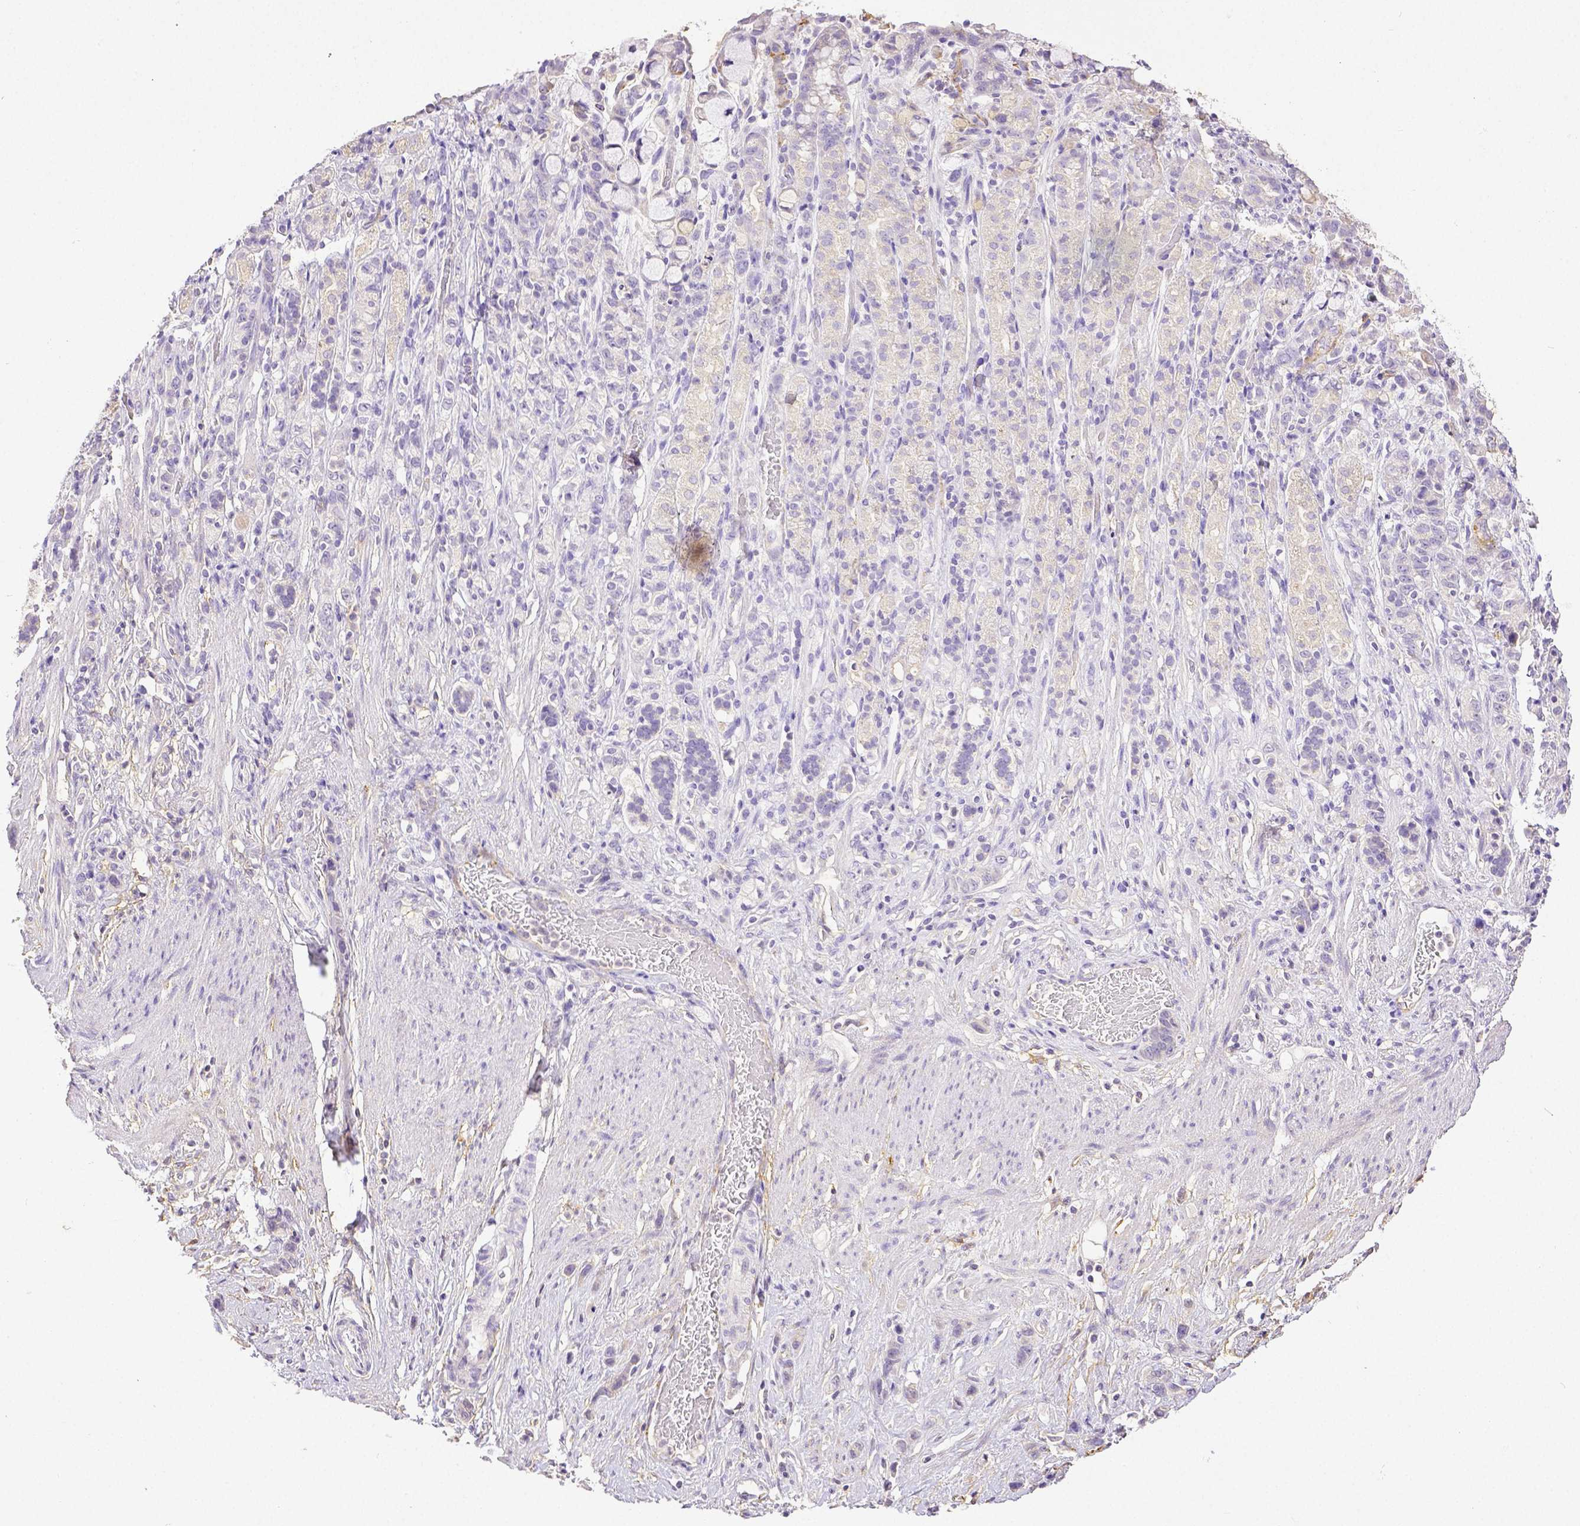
{"staining": {"intensity": "negative", "quantity": "none", "location": "none"}, "tissue": "stomach cancer", "cell_type": "Tumor cells", "image_type": "cancer", "snomed": [{"axis": "morphology", "description": "Adenocarcinoma, NOS"}, {"axis": "topography", "description": "Stomach"}], "caption": "Immunohistochemistry (IHC) photomicrograph of neoplastic tissue: human adenocarcinoma (stomach) stained with DAB (3,3'-diaminobenzidine) shows no significant protein positivity in tumor cells. (DAB immunohistochemistry (IHC) with hematoxylin counter stain).", "gene": "THY1", "patient": {"sex": "female", "age": 65}}